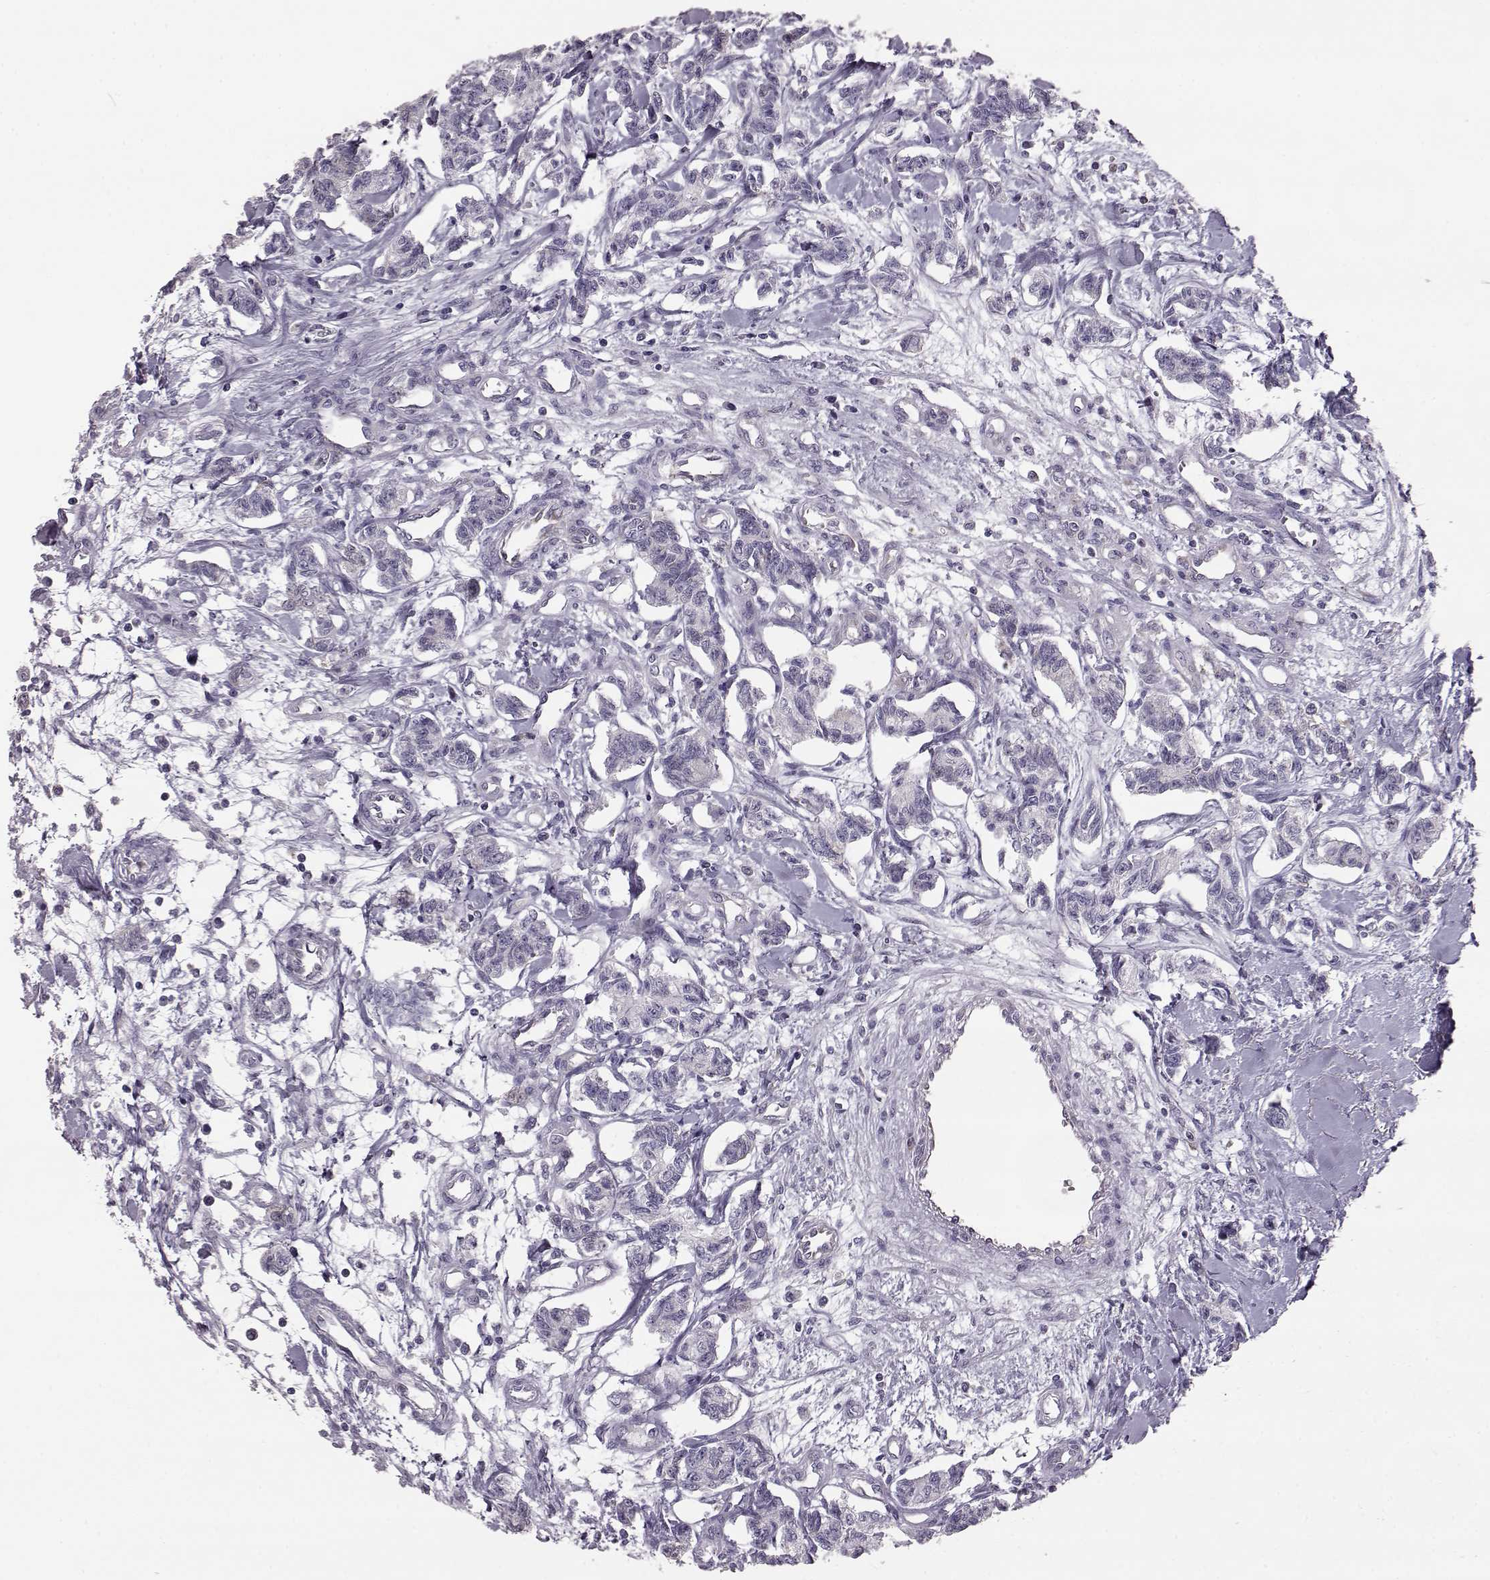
{"staining": {"intensity": "negative", "quantity": "none", "location": "none"}, "tissue": "carcinoid", "cell_type": "Tumor cells", "image_type": "cancer", "snomed": [{"axis": "morphology", "description": "Carcinoid, malignant, NOS"}, {"axis": "topography", "description": "Kidney"}], "caption": "DAB (3,3'-diaminobenzidine) immunohistochemical staining of human carcinoid (malignant) displays no significant positivity in tumor cells. The staining is performed using DAB brown chromogen with nuclei counter-stained in using hematoxylin.", "gene": "ELOVL5", "patient": {"sex": "female", "age": 41}}